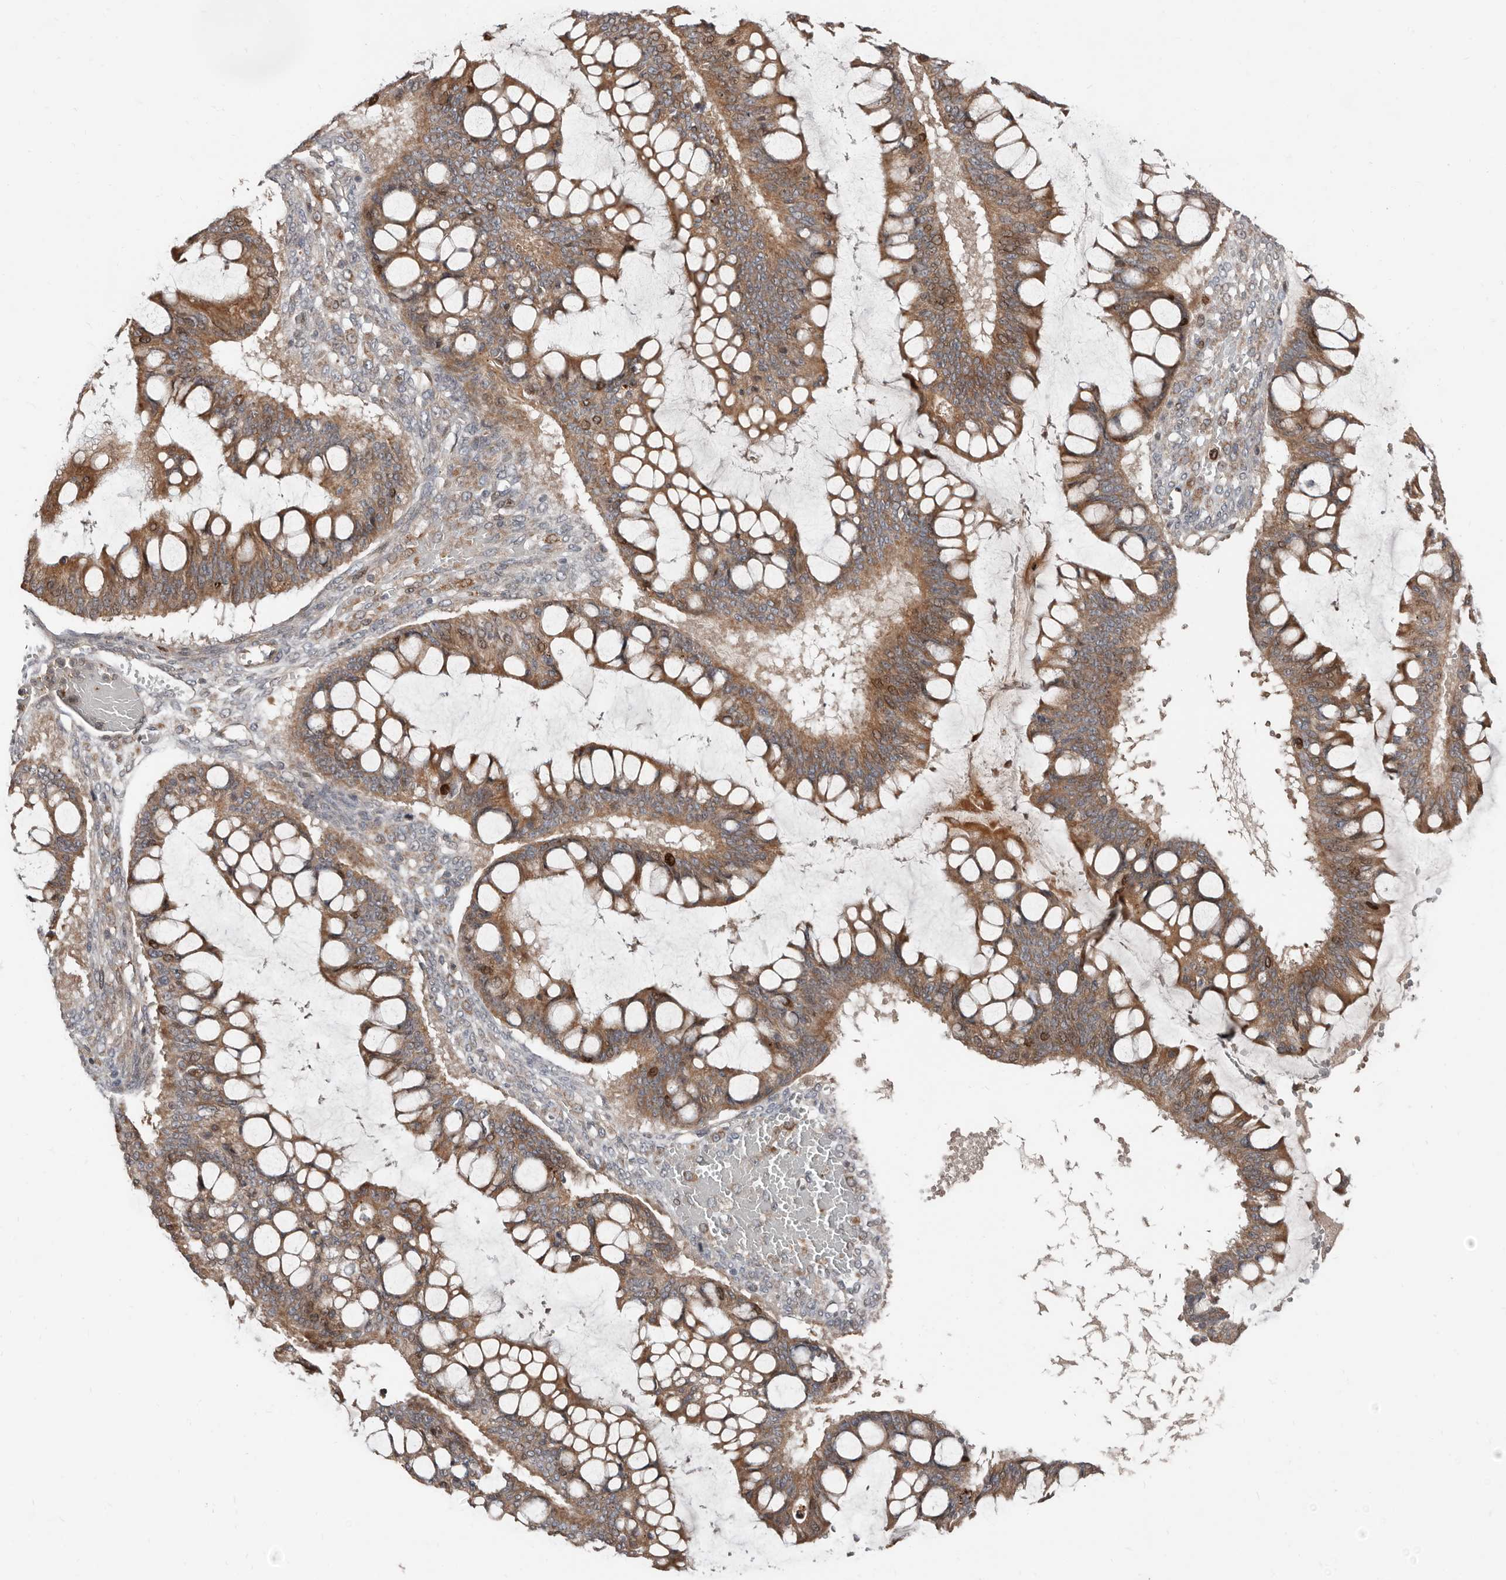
{"staining": {"intensity": "moderate", "quantity": ">75%", "location": "cytoplasmic/membranous"}, "tissue": "ovarian cancer", "cell_type": "Tumor cells", "image_type": "cancer", "snomed": [{"axis": "morphology", "description": "Cystadenocarcinoma, mucinous, NOS"}, {"axis": "topography", "description": "Ovary"}], "caption": "Immunohistochemical staining of human mucinous cystadenocarcinoma (ovarian) exhibits moderate cytoplasmic/membranous protein staining in approximately >75% of tumor cells.", "gene": "SMYD4", "patient": {"sex": "female", "age": 73}}